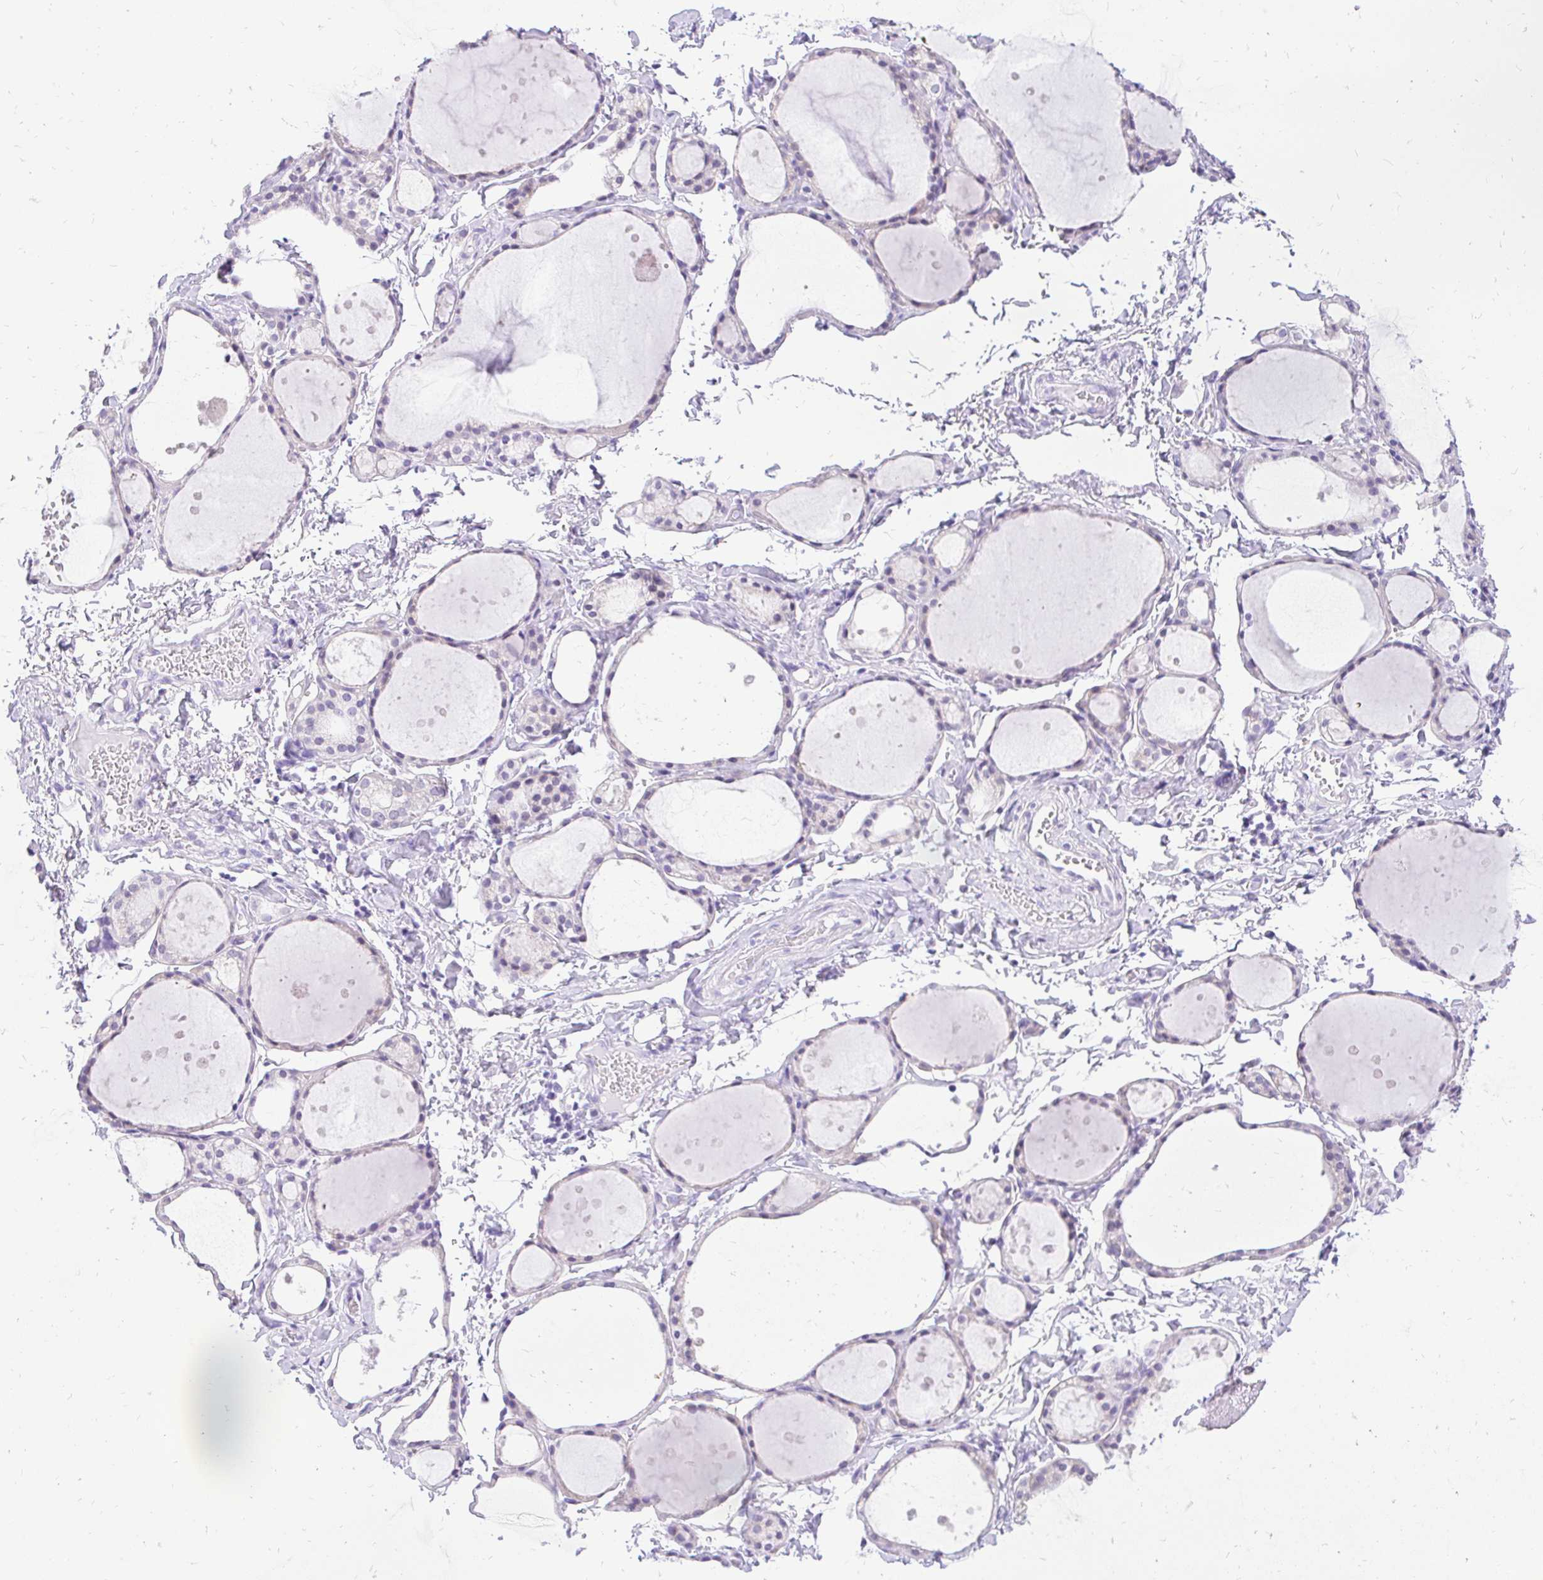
{"staining": {"intensity": "negative", "quantity": "none", "location": "none"}, "tissue": "thyroid gland", "cell_type": "Glandular cells", "image_type": "normal", "snomed": [{"axis": "morphology", "description": "Normal tissue, NOS"}, {"axis": "topography", "description": "Thyroid gland"}], "caption": "This is an IHC photomicrograph of normal human thyroid gland. There is no expression in glandular cells.", "gene": "FATE1", "patient": {"sex": "male", "age": 68}}